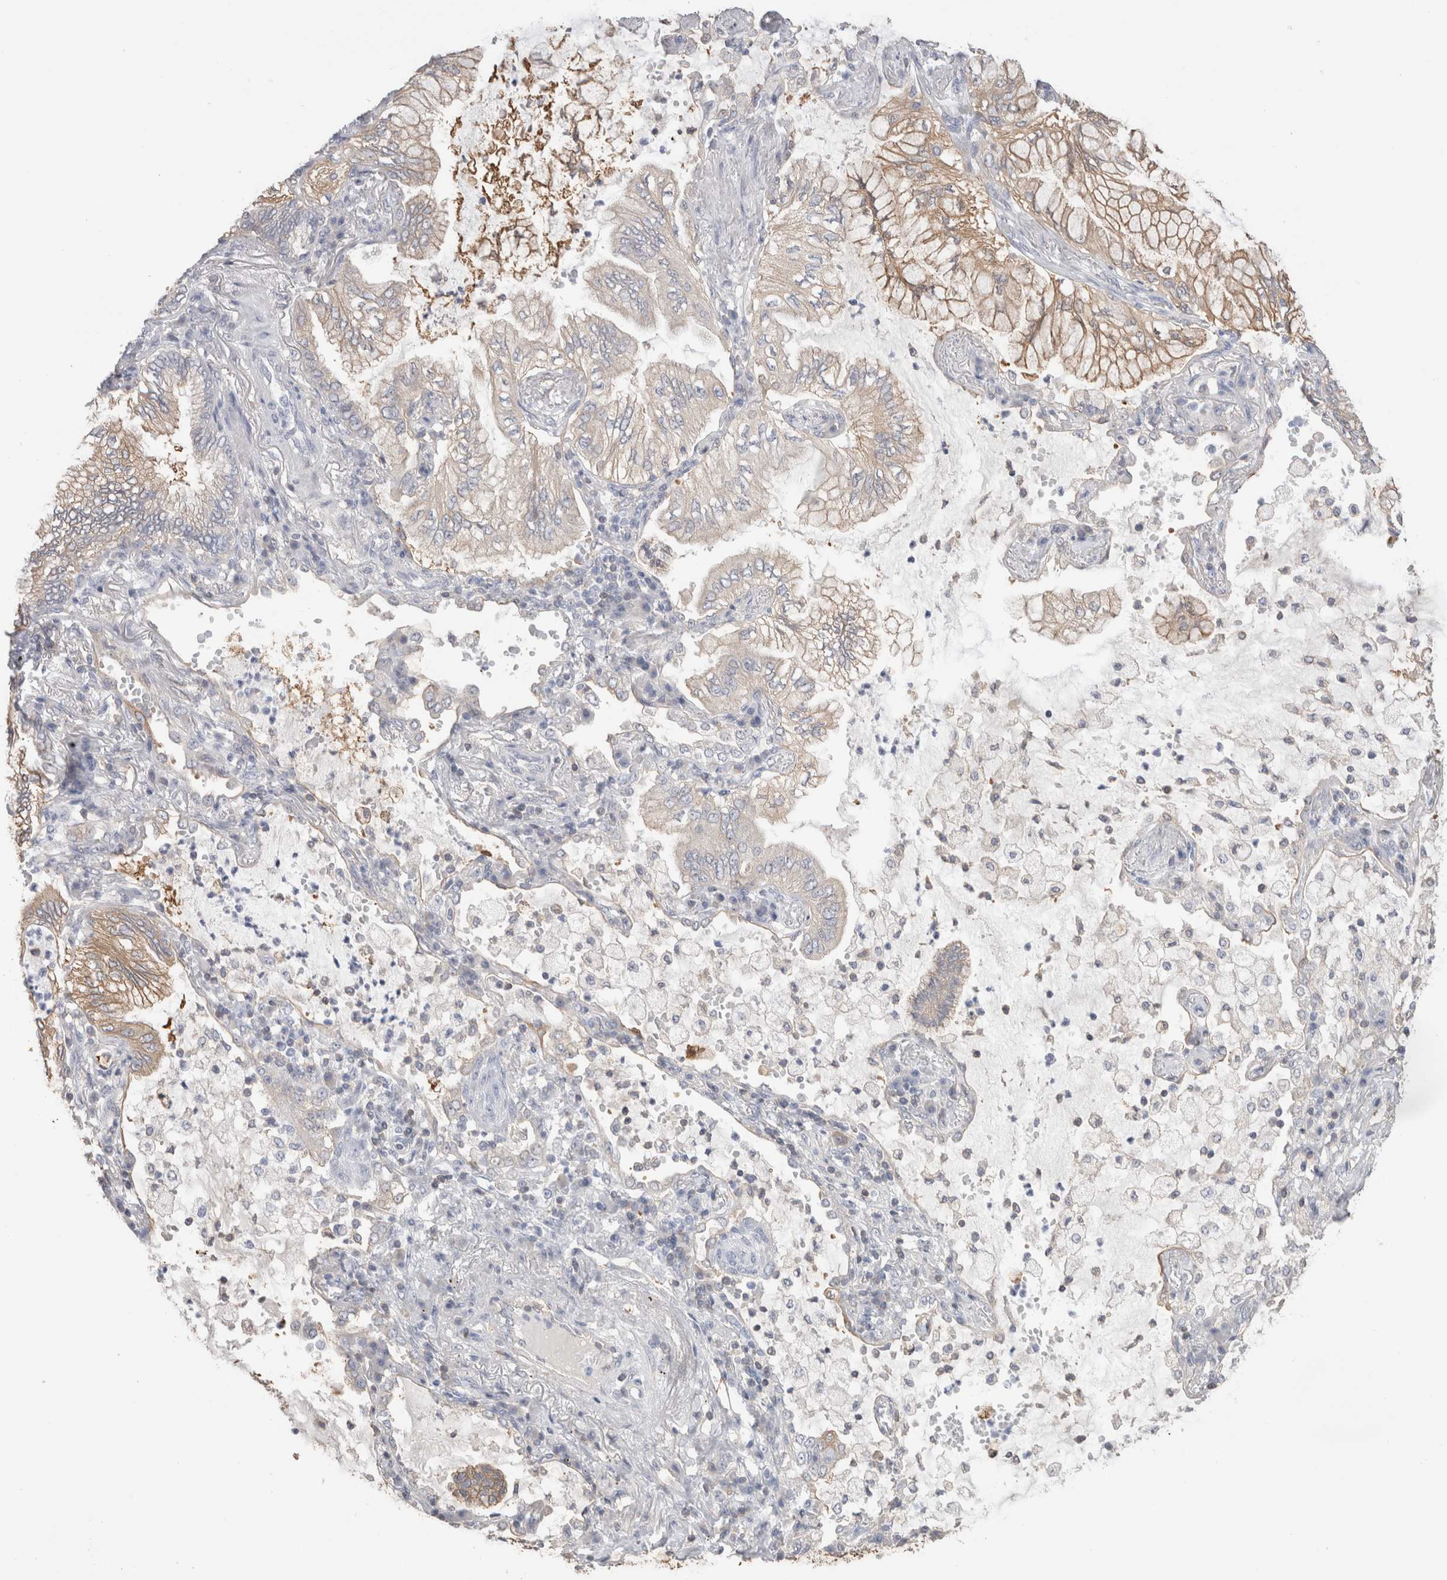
{"staining": {"intensity": "moderate", "quantity": "25%-75%", "location": "cytoplasmic/membranous"}, "tissue": "lung cancer", "cell_type": "Tumor cells", "image_type": "cancer", "snomed": [{"axis": "morphology", "description": "Adenocarcinoma, NOS"}, {"axis": "topography", "description": "Lung"}], "caption": "Lung cancer (adenocarcinoma) stained for a protein exhibits moderate cytoplasmic/membranous positivity in tumor cells.", "gene": "CAPN2", "patient": {"sex": "female", "age": 70}}